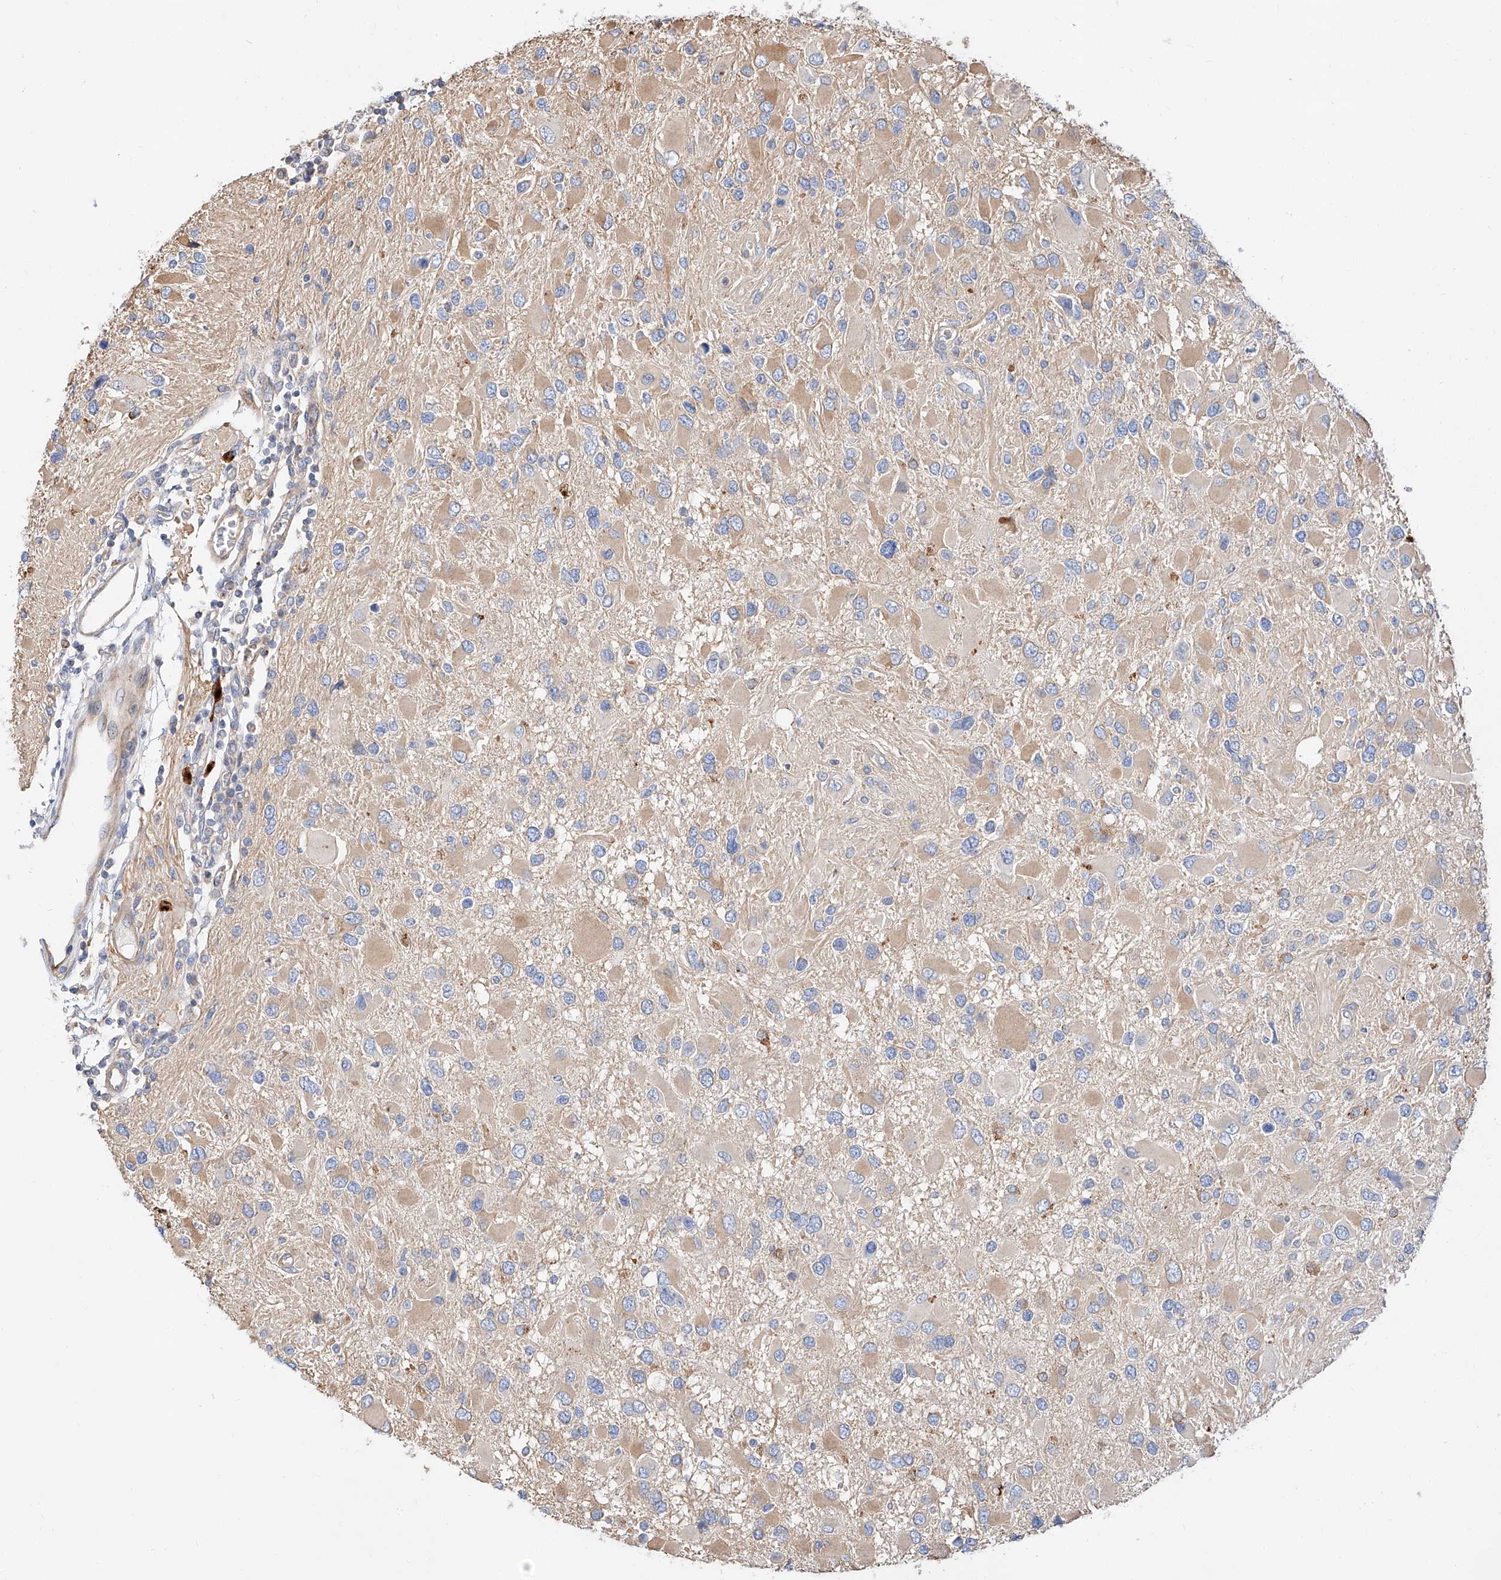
{"staining": {"intensity": "weak", "quantity": "25%-75%", "location": "cytoplasmic/membranous"}, "tissue": "glioma", "cell_type": "Tumor cells", "image_type": "cancer", "snomed": [{"axis": "morphology", "description": "Glioma, malignant, High grade"}, {"axis": "topography", "description": "Brain"}], "caption": "A photomicrograph of human glioma stained for a protein exhibits weak cytoplasmic/membranous brown staining in tumor cells. Nuclei are stained in blue.", "gene": "GLMN", "patient": {"sex": "male", "age": 53}}